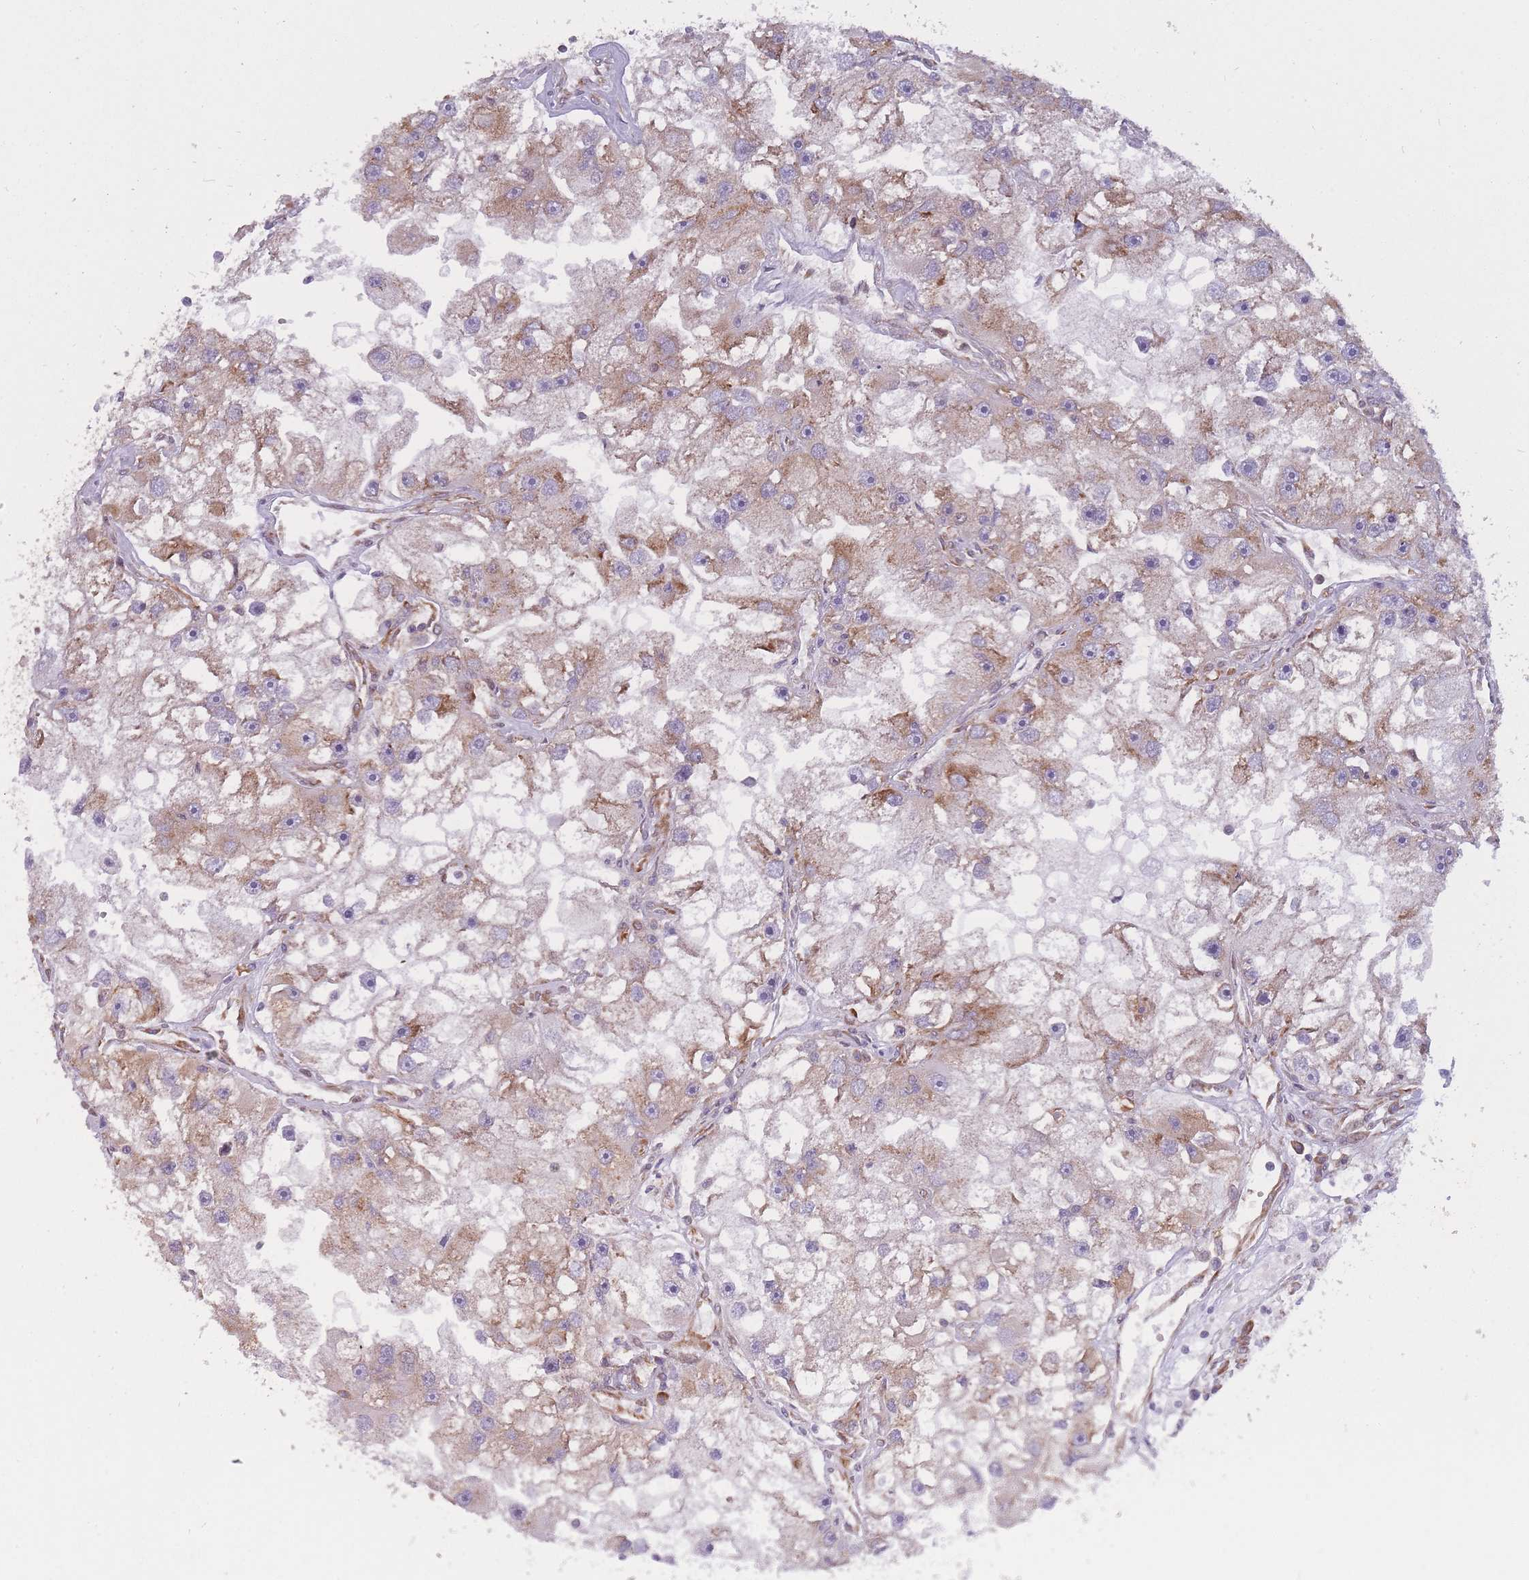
{"staining": {"intensity": "moderate", "quantity": "25%-75%", "location": "cytoplasmic/membranous"}, "tissue": "renal cancer", "cell_type": "Tumor cells", "image_type": "cancer", "snomed": [{"axis": "morphology", "description": "Adenocarcinoma, NOS"}, {"axis": "topography", "description": "Kidney"}], "caption": "A high-resolution photomicrograph shows IHC staining of renal cancer, which displays moderate cytoplasmic/membranous positivity in approximately 25%-75% of tumor cells. (brown staining indicates protein expression, while blue staining denotes nuclei).", "gene": "CCDC124", "patient": {"sex": "male", "age": 63}}